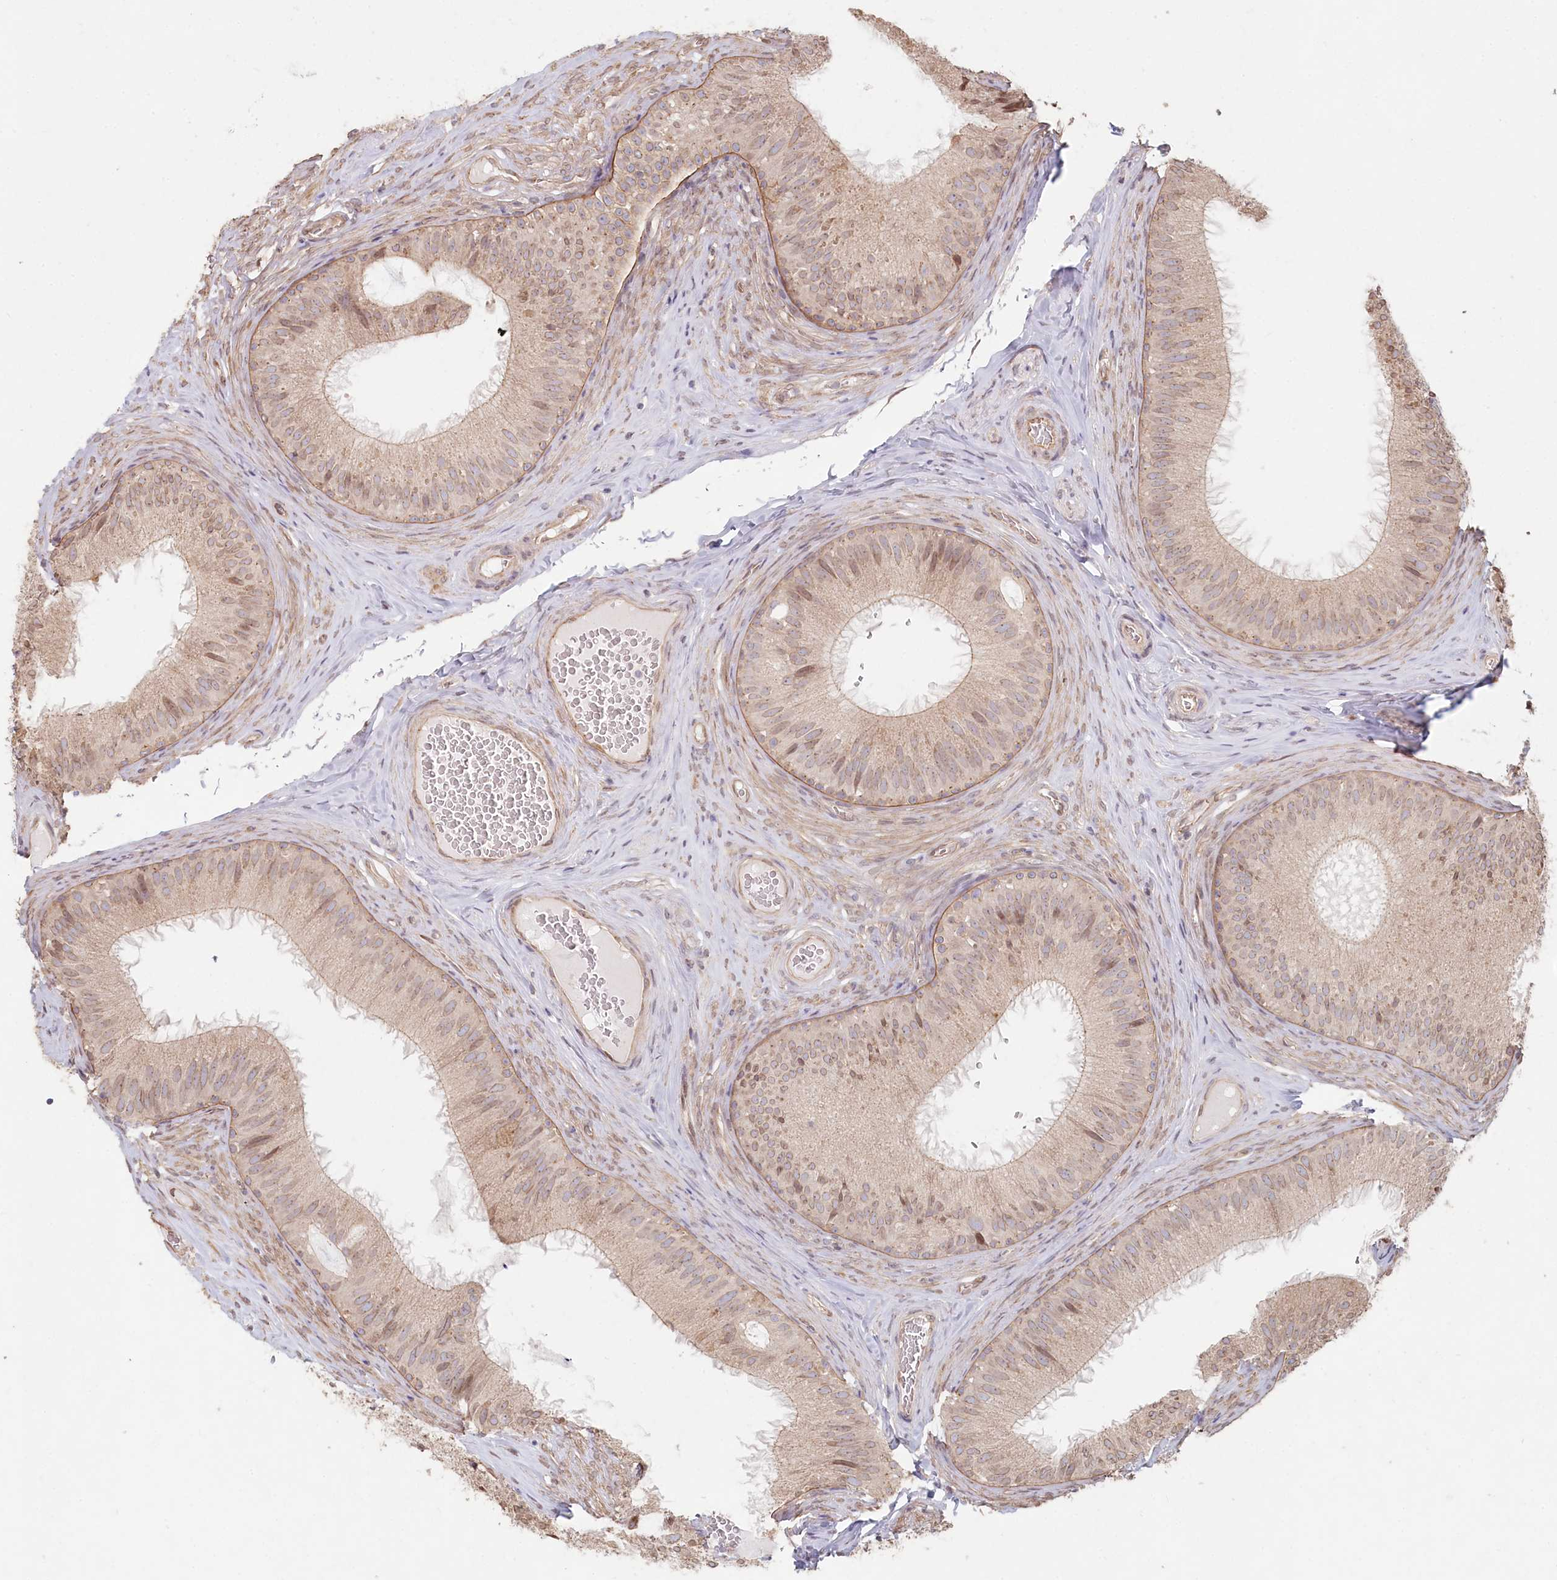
{"staining": {"intensity": "weak", "quantity": "<25%", "location": "cytoplasmic/membranous"}, "tissue": "epididymis", "cell_type": "Glandular cells", "image_type": "normal", "snomed": [{"axis": "morphology", "description": "Normal tissue, NOS"}, {"axis": "topography", "description": "Epididymis"}], "caption": "A micrograph of human epididymis is negative for staining in glandular cells. (Brightfield microscopy of DAB immunohistochemistry (IHC) at high magnification).", "gene": "TCHP", "patient": {"sex": "male", "age": 34}}